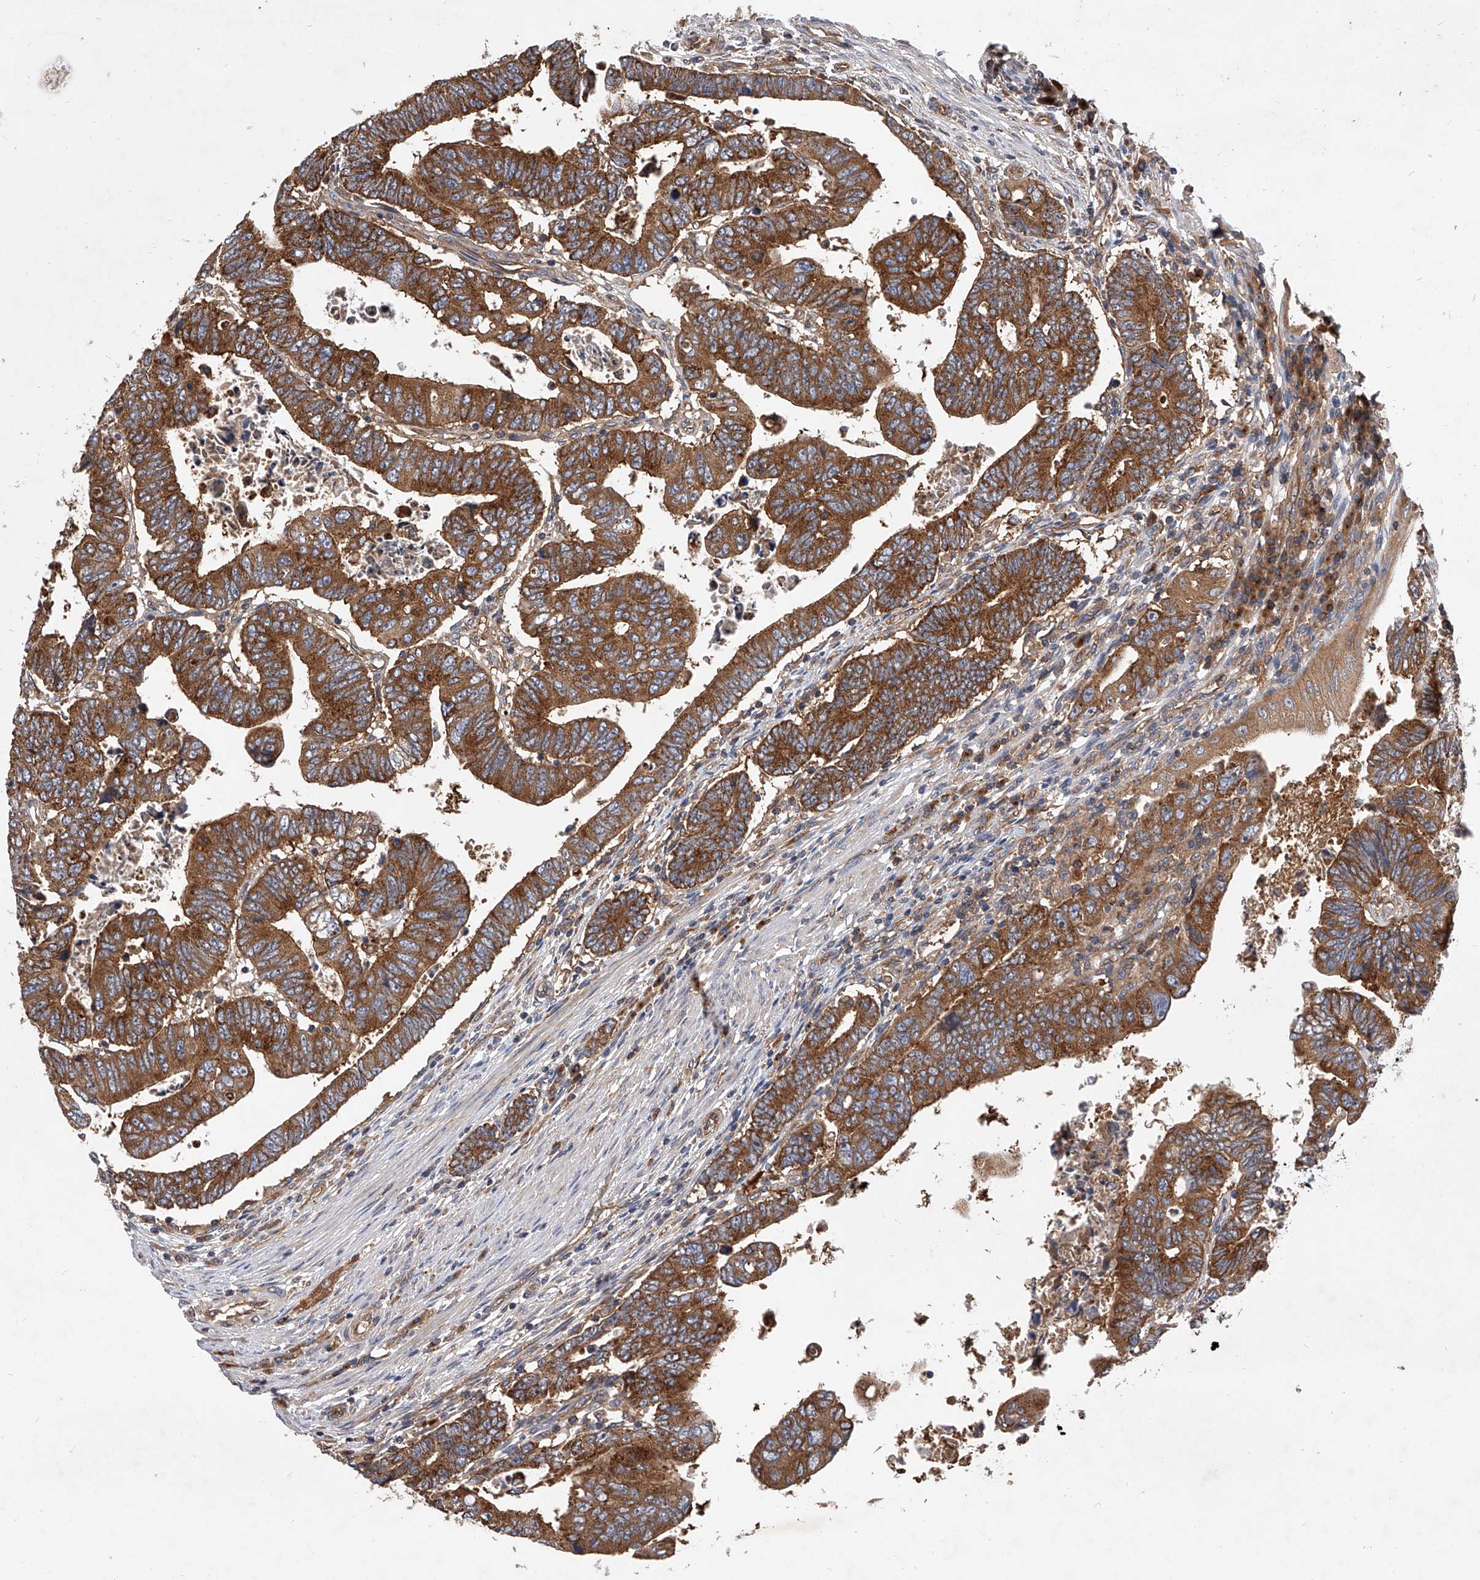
{"staining": {"intensity": "strong", "quantity": ">75%", "location": "cytoplasmic/membranous"}, "tissue": "colorectal cancer", "cell_type": "Tumor cells", "image_type": "cancer", "snomed": [{"axis": "morphology", "description": "Normal tissue, NOS"}, {"axis": "morphology", "description": "Adenocarcinoma, NOS"}, {"axis": "topography", "description": "Rectum"}], "caption": "Immunohistochemical staining of human colorectal cancer (adenocarcinoma) demonstrates strong cytoplasmic/membranous protein expression in about >75% of tumor cells. (DAB = brown stain, brightfield microscopy at high magnification).", "gene": "CFAP410", "patient": {"sex": "female", "age": 65}}